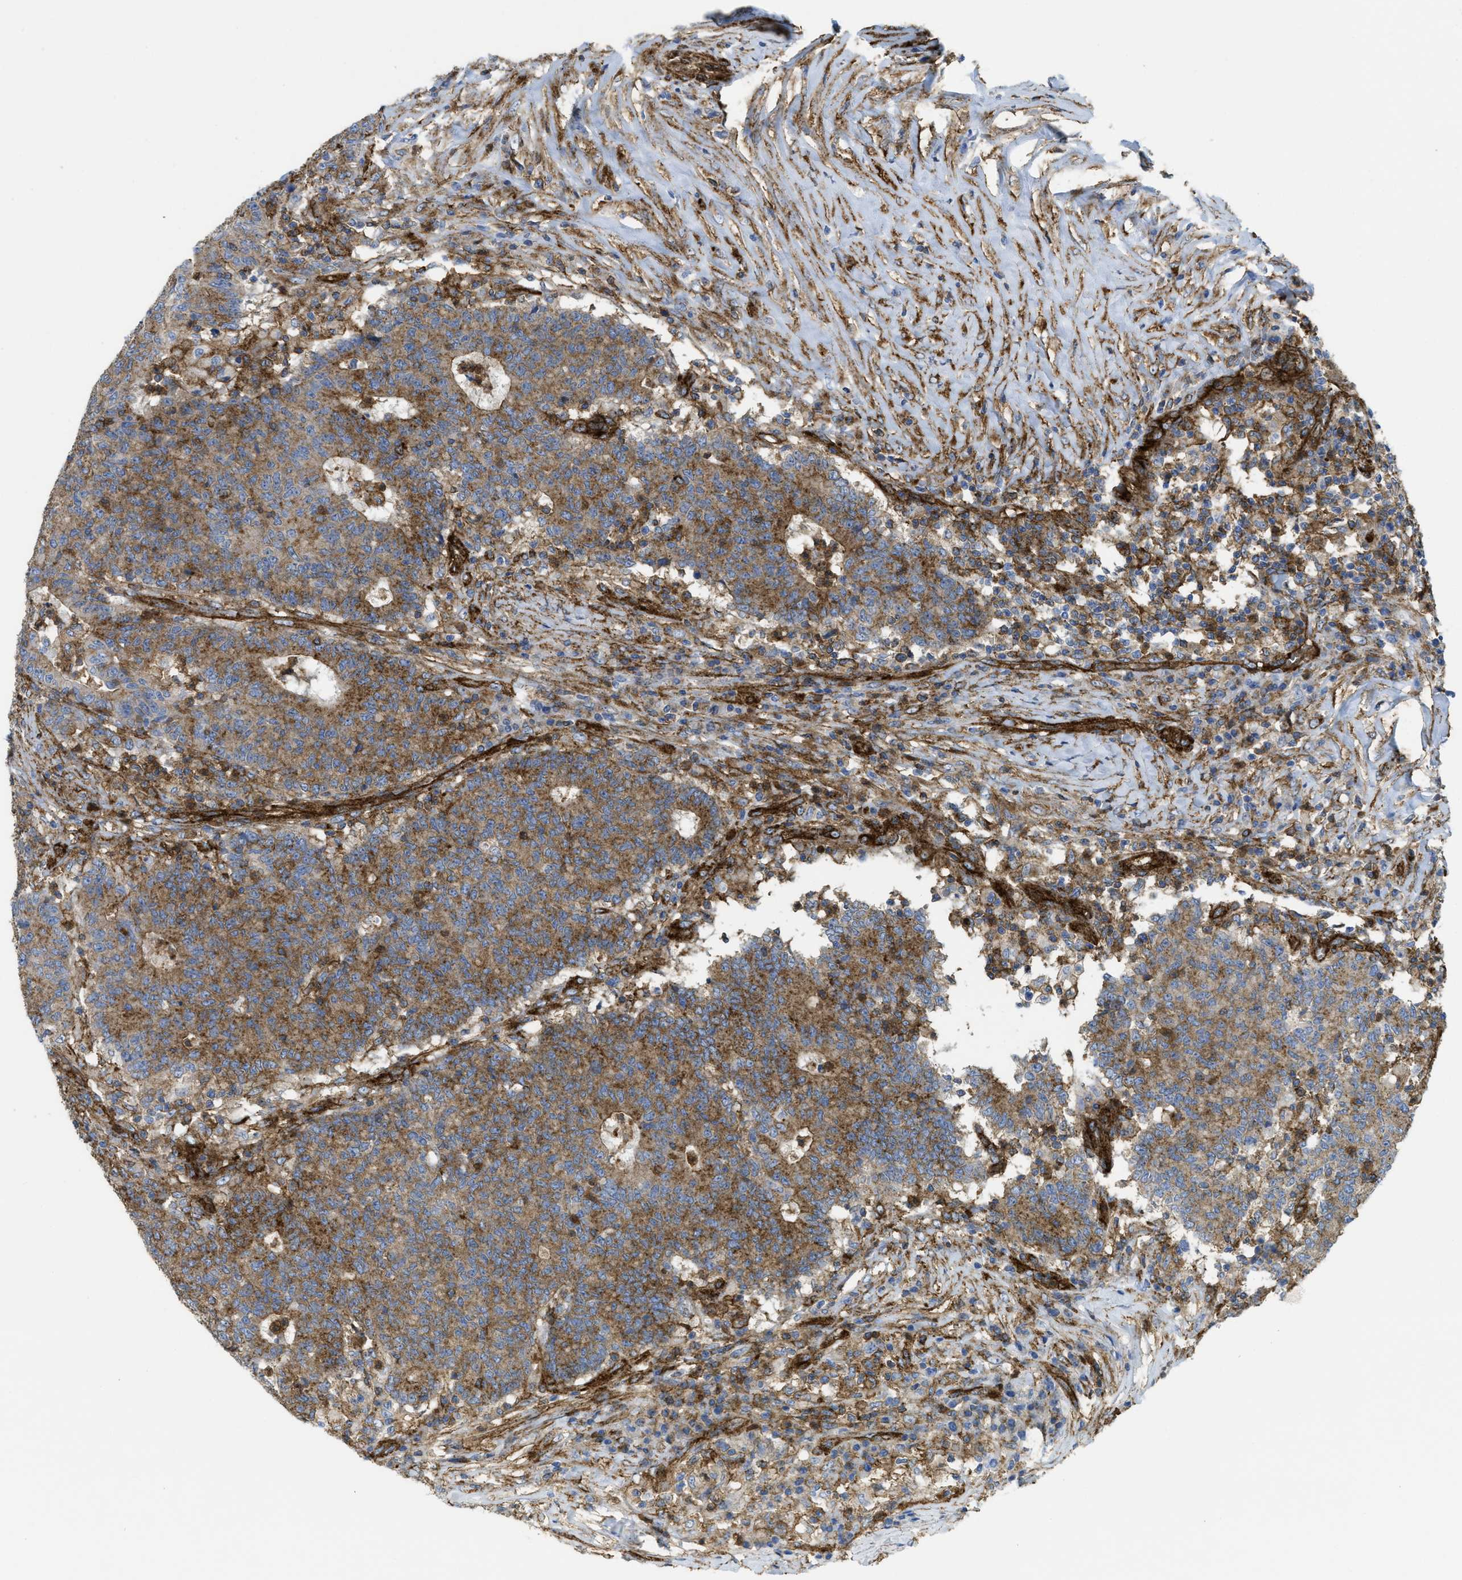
{"staining": {"intensity": "moderate", "quantity": ">75%", "location": "cytoplasmic/membranous"}, "tissue": "colorectal cancer", "cell_type": "Tumor cells", "image_type": "cancer", "snomed": [{"axis": "morphology", "description": "Normal tissue, NOS"}, {"axis": "morphology", "description": "Adenocarcinoma, NOS"}, {"axis": "topography", "description": "Colon"}], "caption": "A brown stain highlights moderate cytoplasmic/membranous positivity of a protein in colorectal cancer (adenocarcinoma) tumor cells.", "gene": "HIP1", "patient": {"sex": "female", "age": 75}}